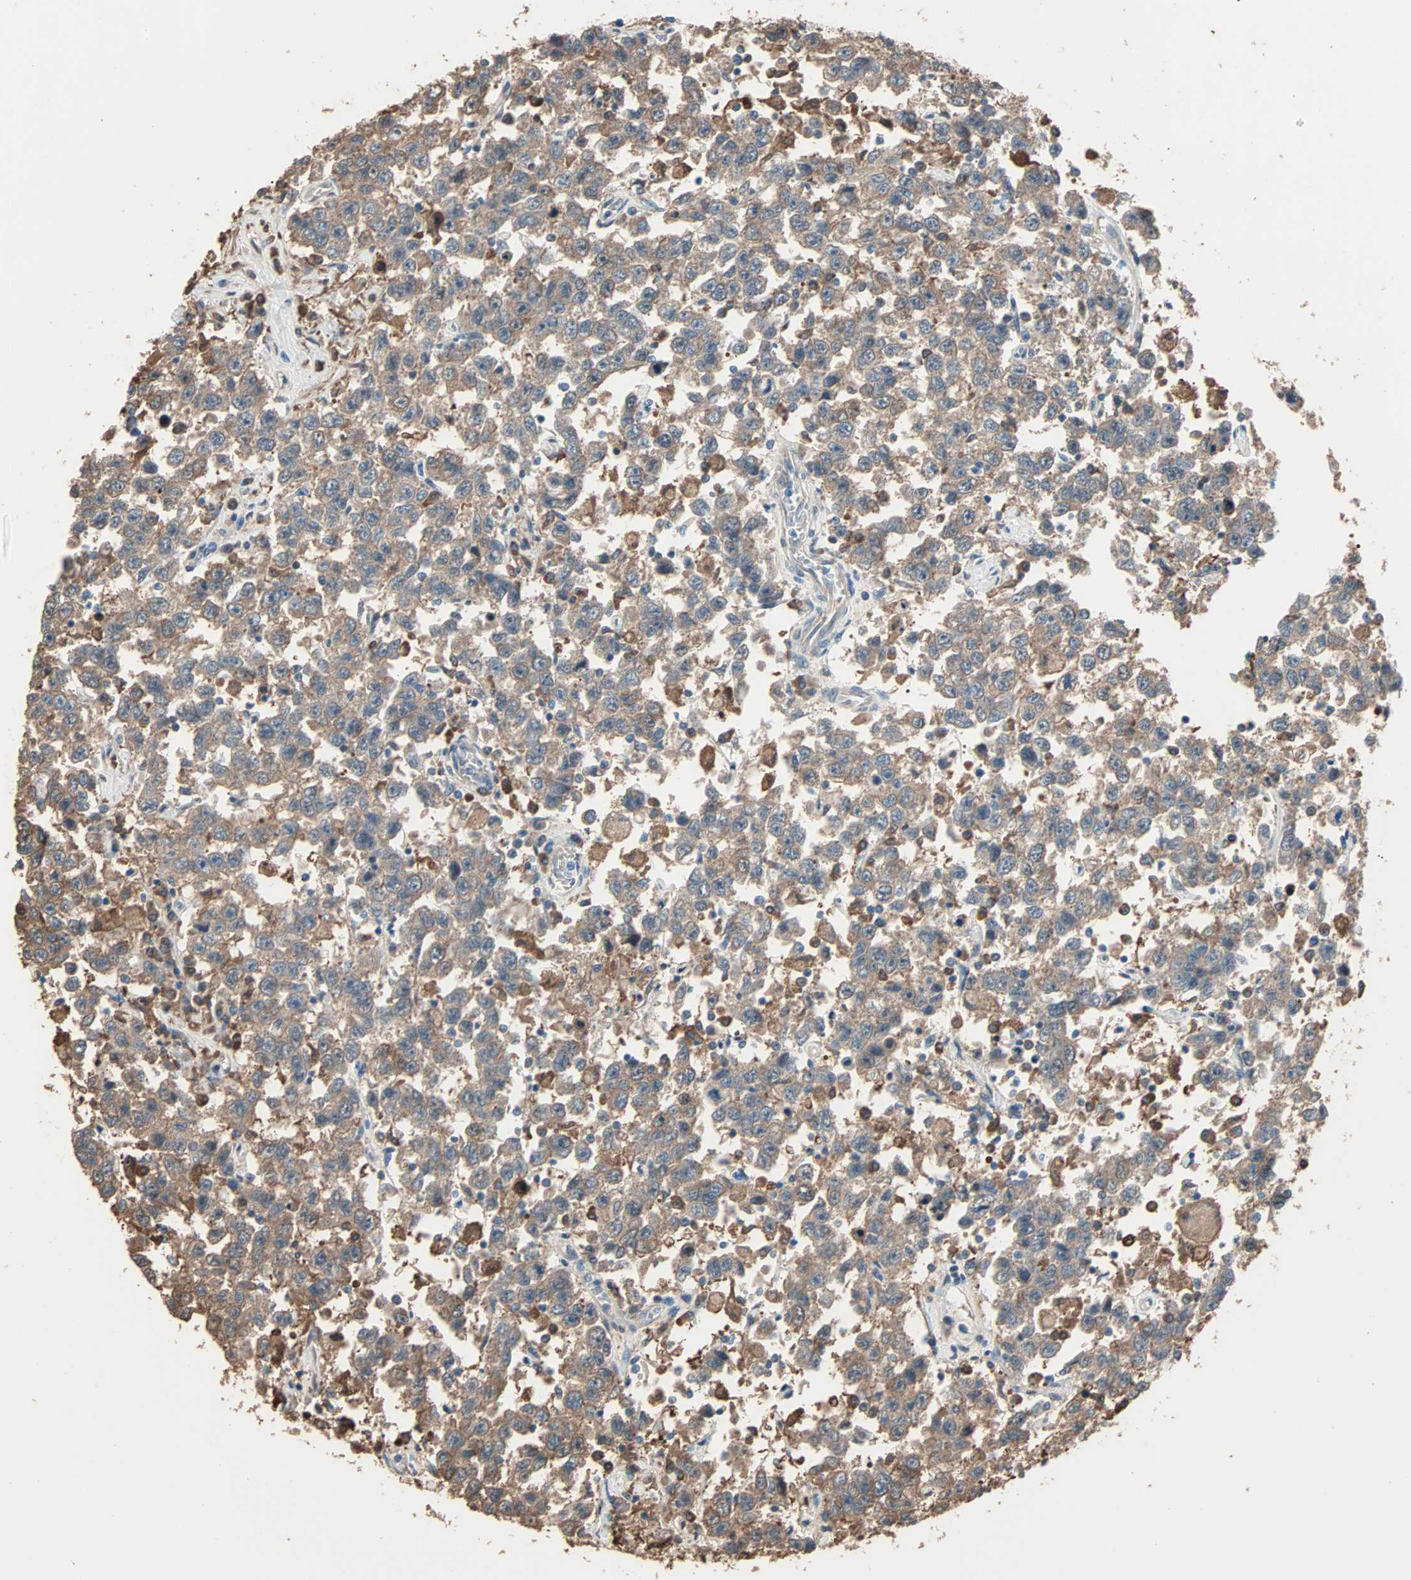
{"staining": {"intensity": "moderate", "quantity": ">75%", "location": "cytoplasmic/membranous"}, "tissue": "testis cancer", "cell_type": "Tumor cells", "image_type": "cancer", "snomed": [{"axis": "morphology", "description": "Seminoma, NOS"}, {"axis": "topography", "description": "Testis"}], "caption": "Immunohistochemical staining of human seminoma (testis) shows medium levels of moderate cytoplasmic/membranous protein expression in approximately >75% of tumor cells.", "gene": "PRDX1", "patient": {"sex": "male", "age": 41}}